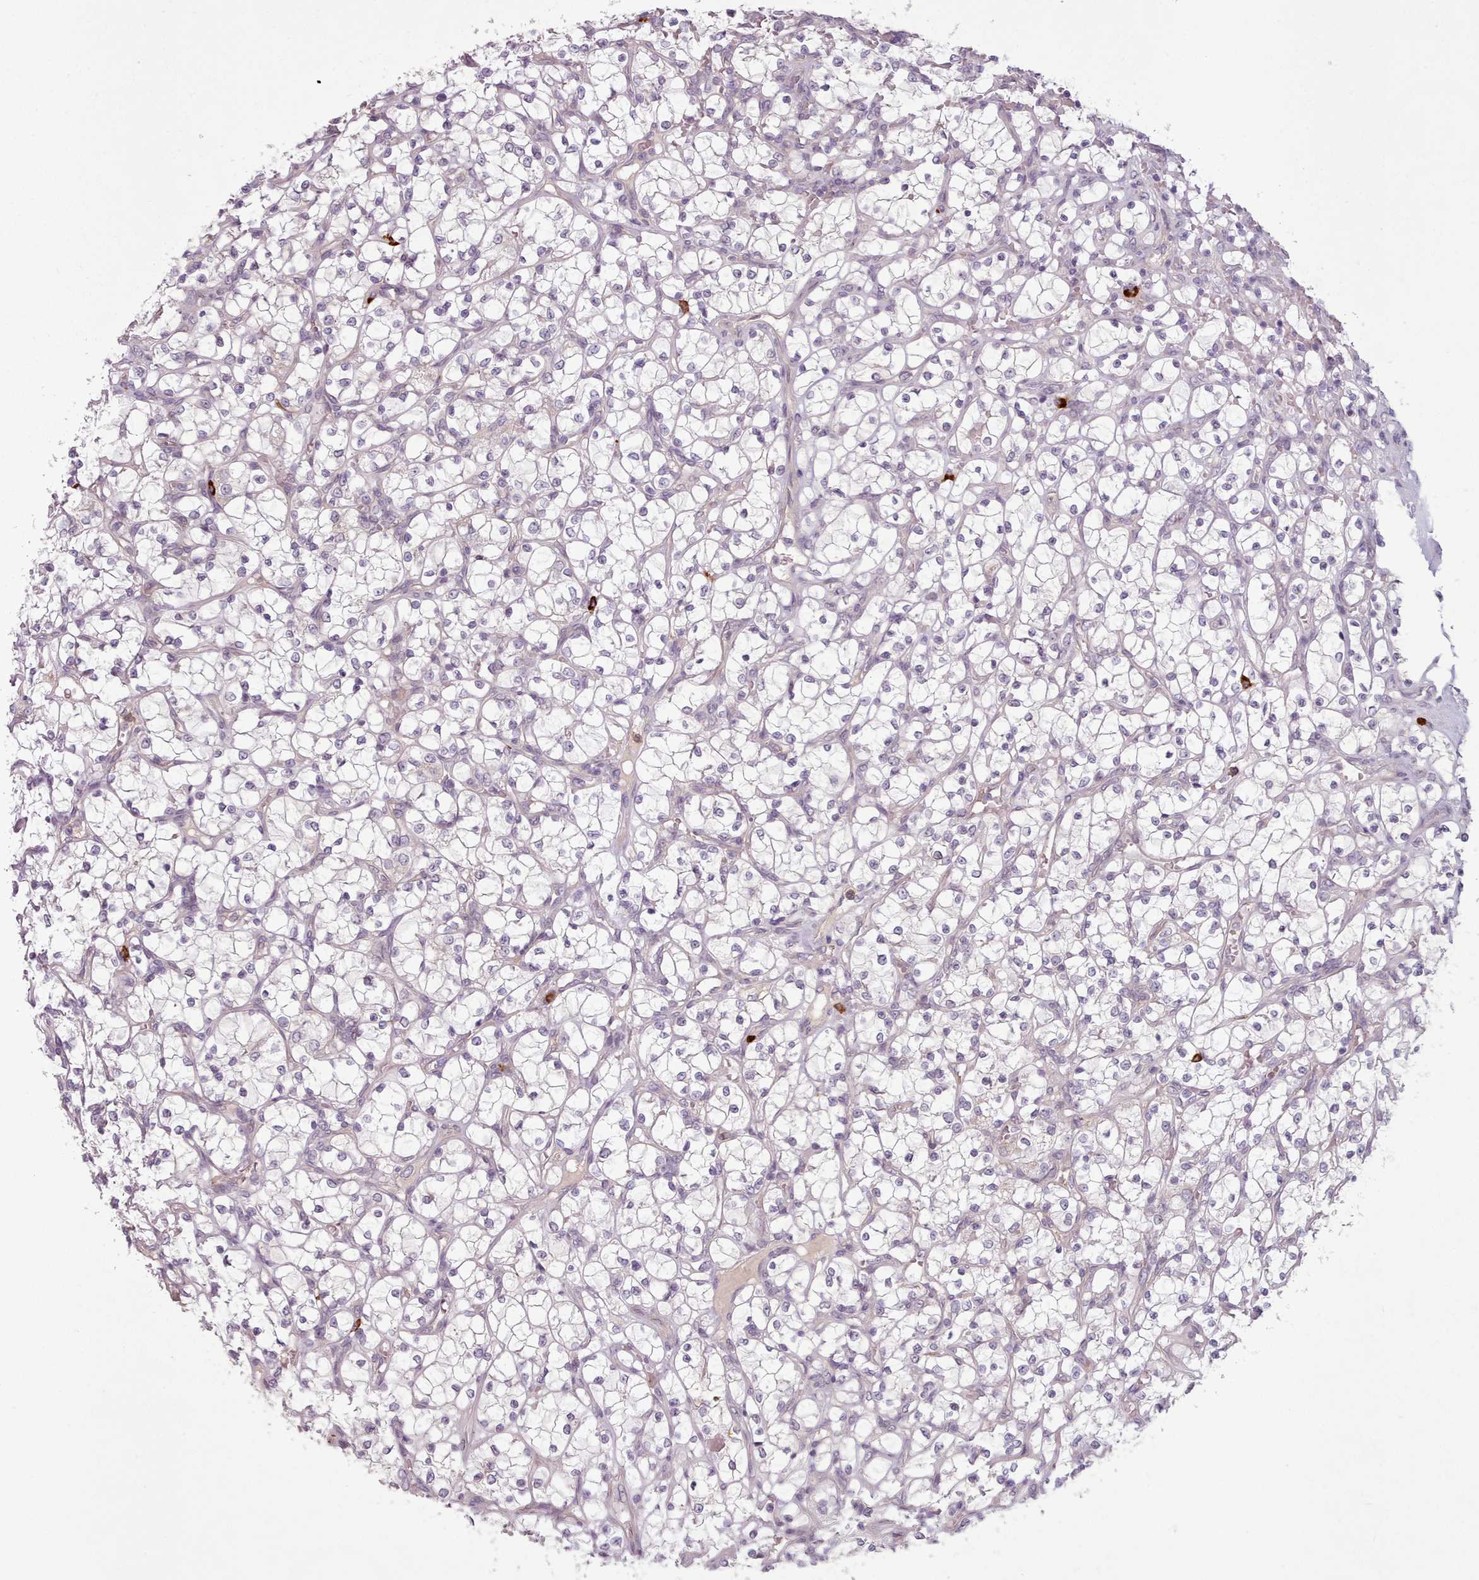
{"staining": {"intensity": "negative", "quantity": "none", "location": "none"}, "tissue": "renal cancer", "cell_type": "Tumor cells", "image_type": "cancer", "snomed": [{"axis": "morphology", "description": "Adenocarcinoma, NOS"}, {"axis": "topography", "description": "Kidney"}], "caption": "There is no significant expression in tumor cells of renal cancer.", "gene": "LAPTM5", "patient": {"sex": "female", "age": 69}}